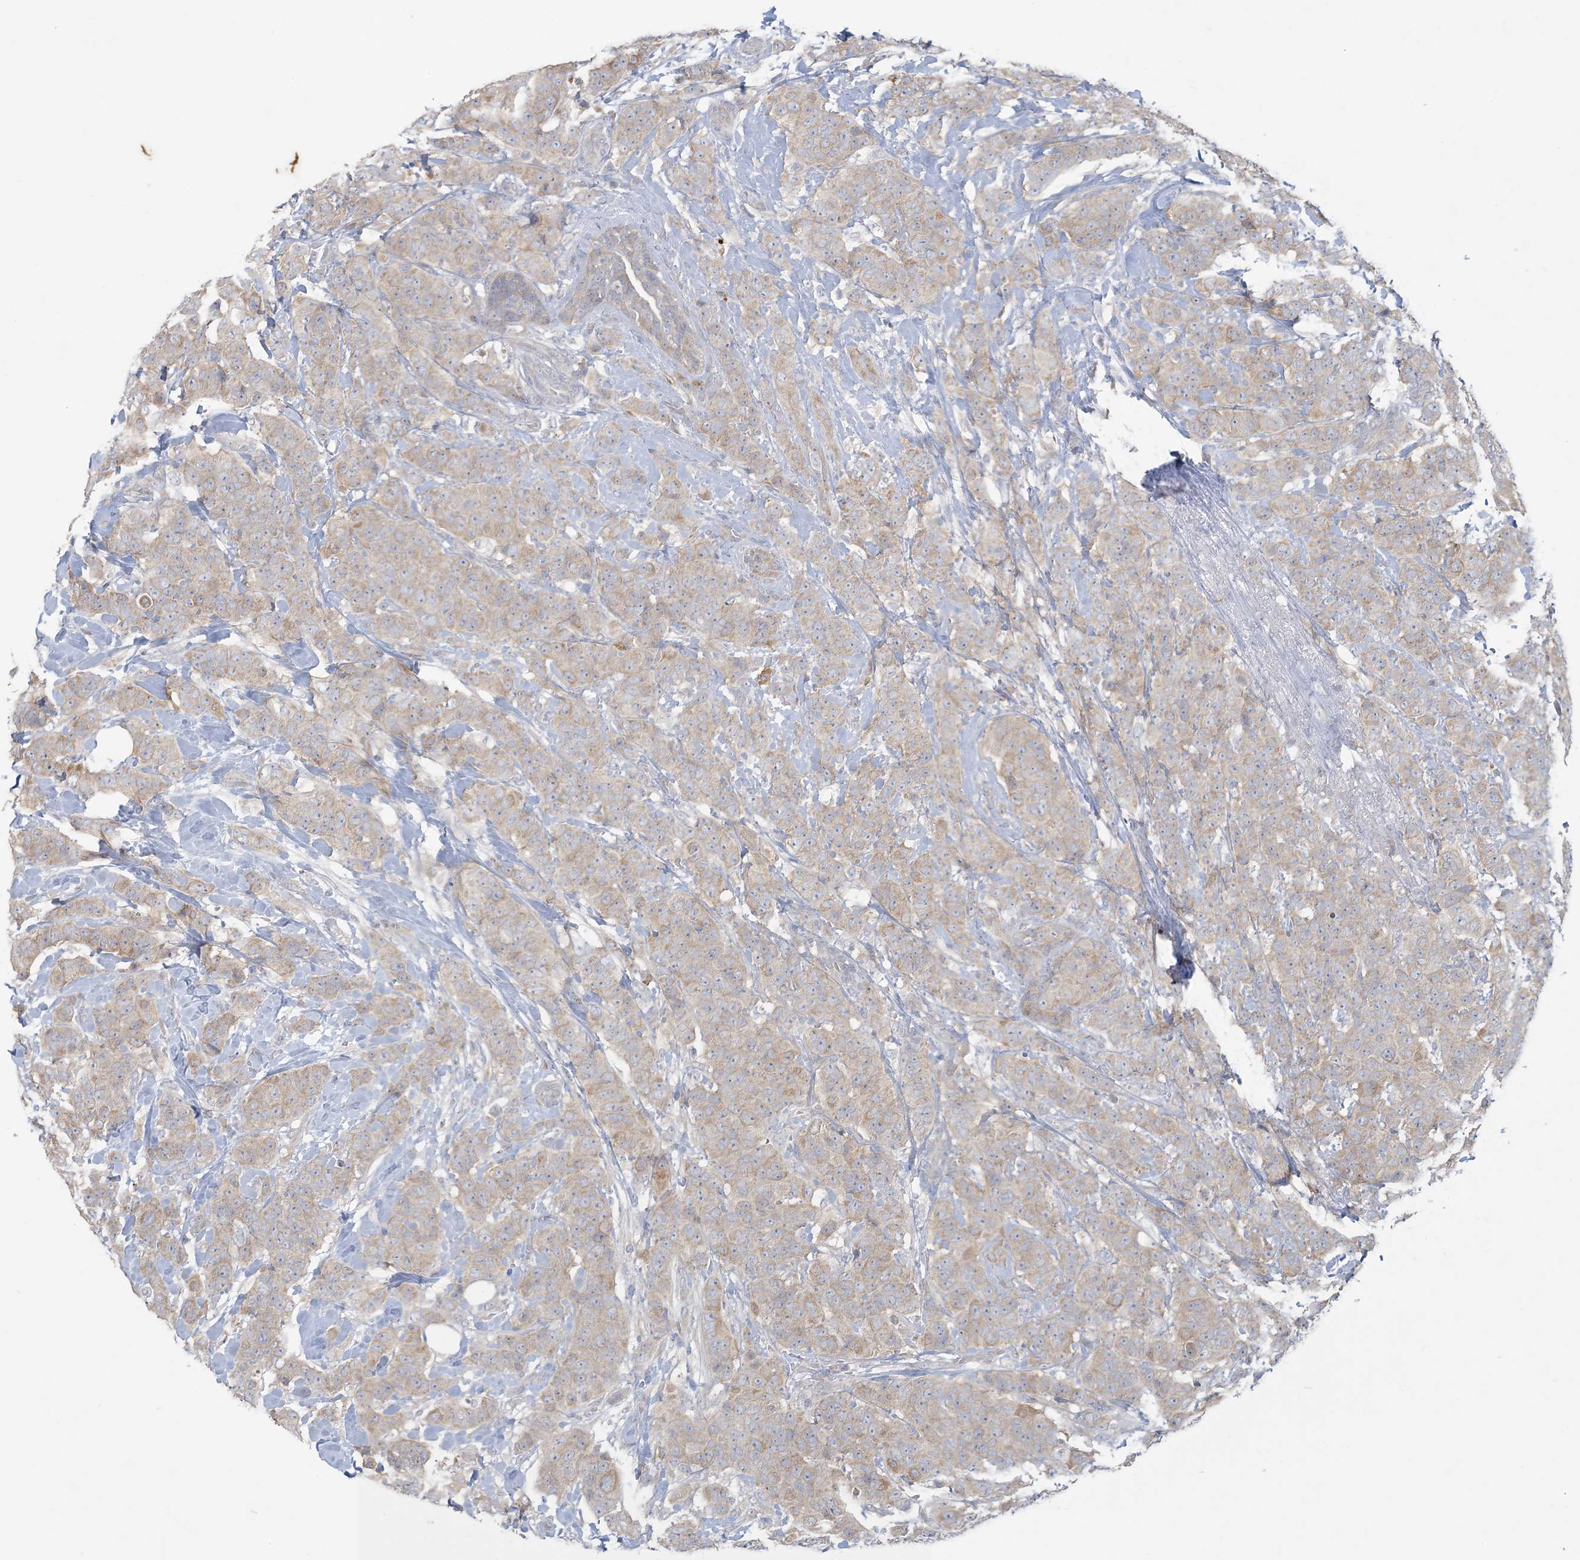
{"staining": {"intensity": "weak", "quantity": "25%-75%", "location": "cytoplasmic/membranous"}, "tissue": "breast cancer", "cell_type": "Tumor cells", "image_type": "cancer", "snomed": [{"axis": "morphology", "description": "Normal tissue, NOS"}, {"axis": "morphology", "description": "Duct carcinoma"}, {"axis": "topography", "description": "Breast"}], "caption": "Infiltrating ductal carcinoma (breast) tissue displays weak cytoplasmic/membranous staining in about 25%-75% of tumor cells, visualized by immunohistochemistry.", "gene": "KIF3A", "patient": {"sex": "female", "age": 40}}